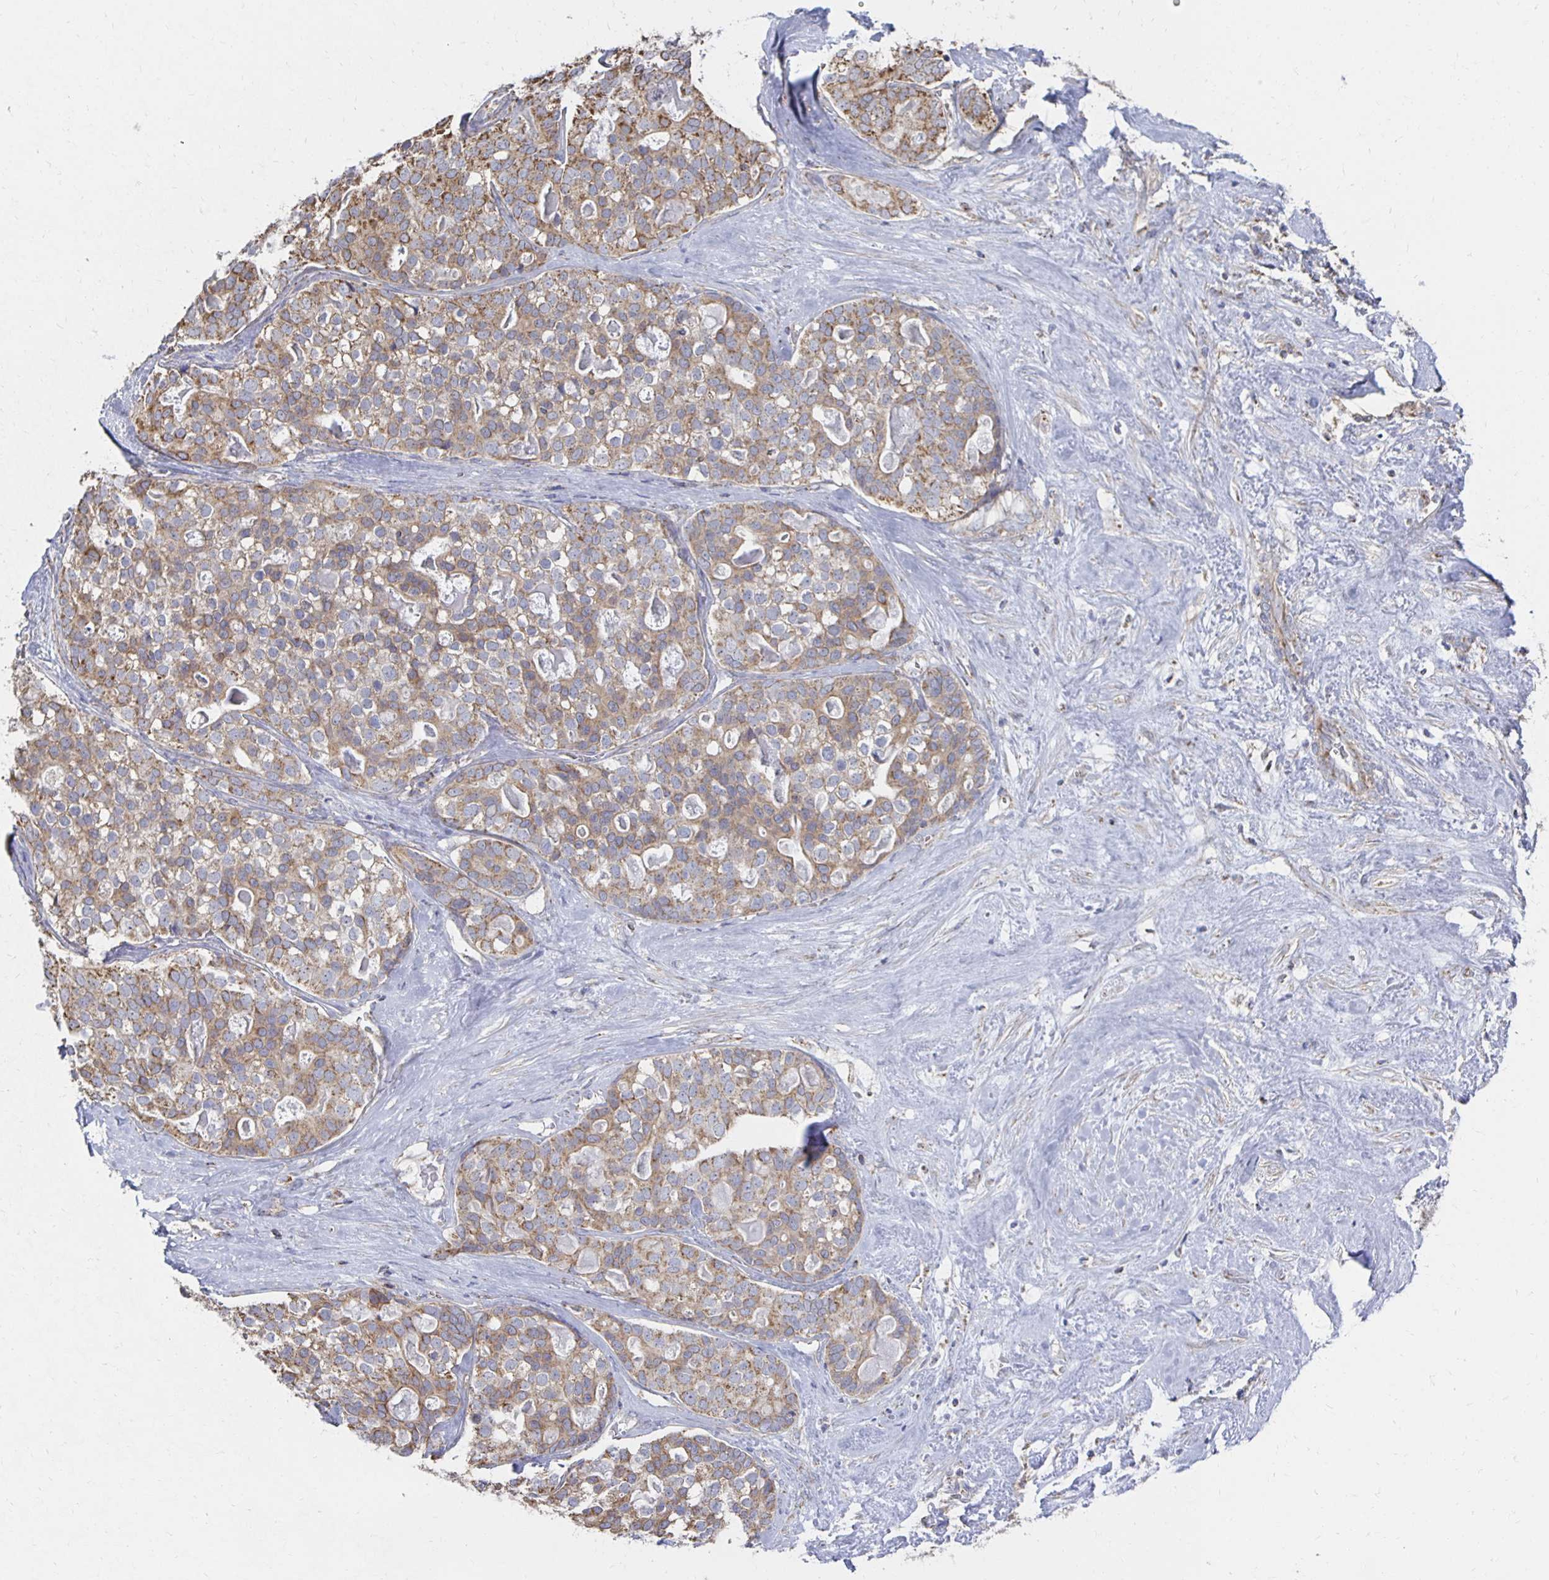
{"staining": {"intensity": "weak", "quantity": ">75%", "location": "cytoplasmic/membranous"}, "tissue": "liver cancer", "cell_type": "Tumor cells", "image_type": "cancer", "snomed": [{"axis": "morphology", "description": "Cholangiocarcinoma"}, {"axis": "topography", "description": "Liver"}], "caption": "DAB (3,3'-diaminobenzidine) immunohistochemical staining of liver cancer (cholangiocarcinoma) displays weak cytoplasmic/membranous protein staining in about >75% of tumor cells.", "gene": "NKX2-8", "patient": {"sex": "male", "age": 56}}